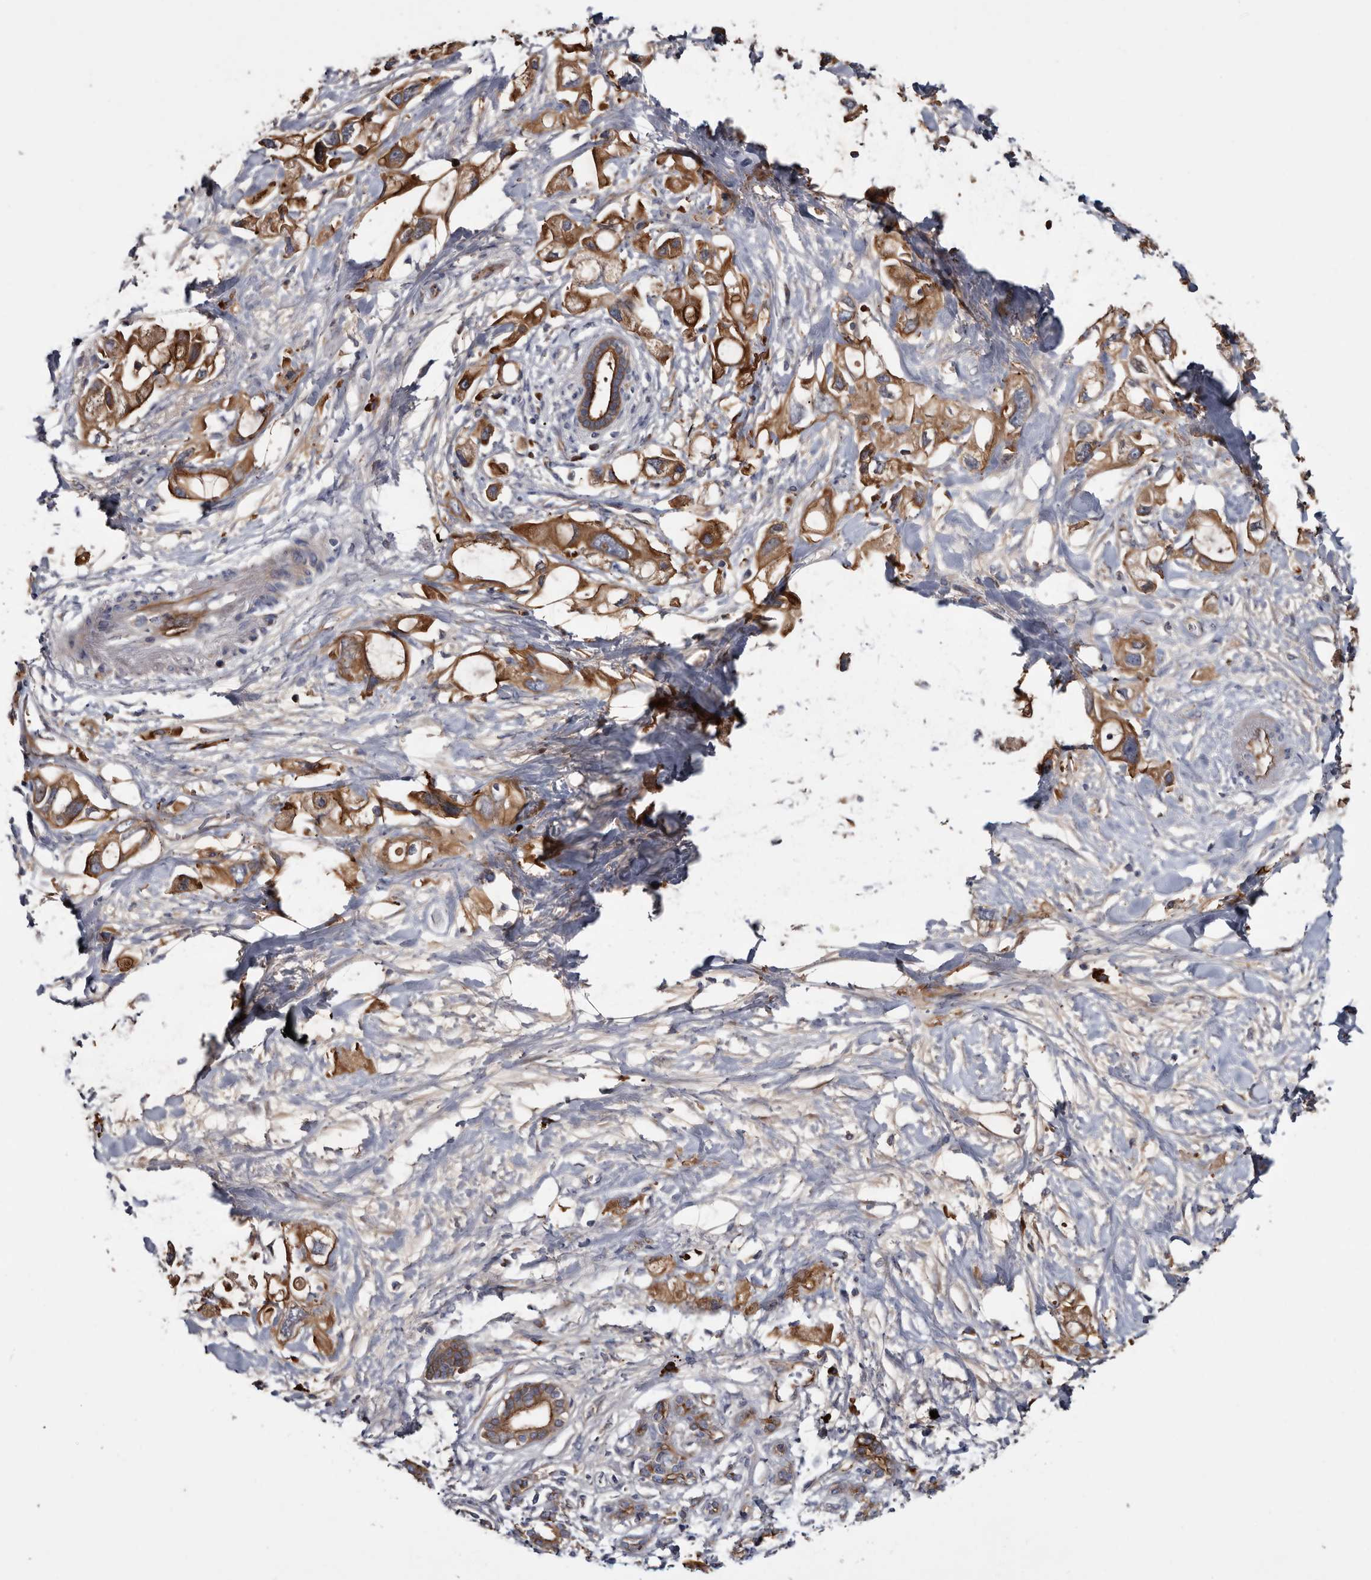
{"staining": {"intensity": "moderate", "quantity": ">75%", "location": "cytoplasmic/membranous"}, "tissue": "pancreatic cancer", "cell_type": "Tumor cells", "image_type": "cancer", "snomed": [{"axis": "morphology", "description": "Adenocarcinoma, NOS"}, {"axis": "topography", "description": "Pancreas"}], "caption": "Brown immunohistochemical staining in adenocarcinoma (pancreatic) reveals moderate cytoplasmic/membranous positivity in about >75% of tumor cells. (Stains: DAB (3,3'-diaminobenzidine) in brown, nuclei in blue, Microscopy: brightfield microscopy at high magnification).", "gene": "TSPAN17", "patient": {"sex": "female", "age": 56}}